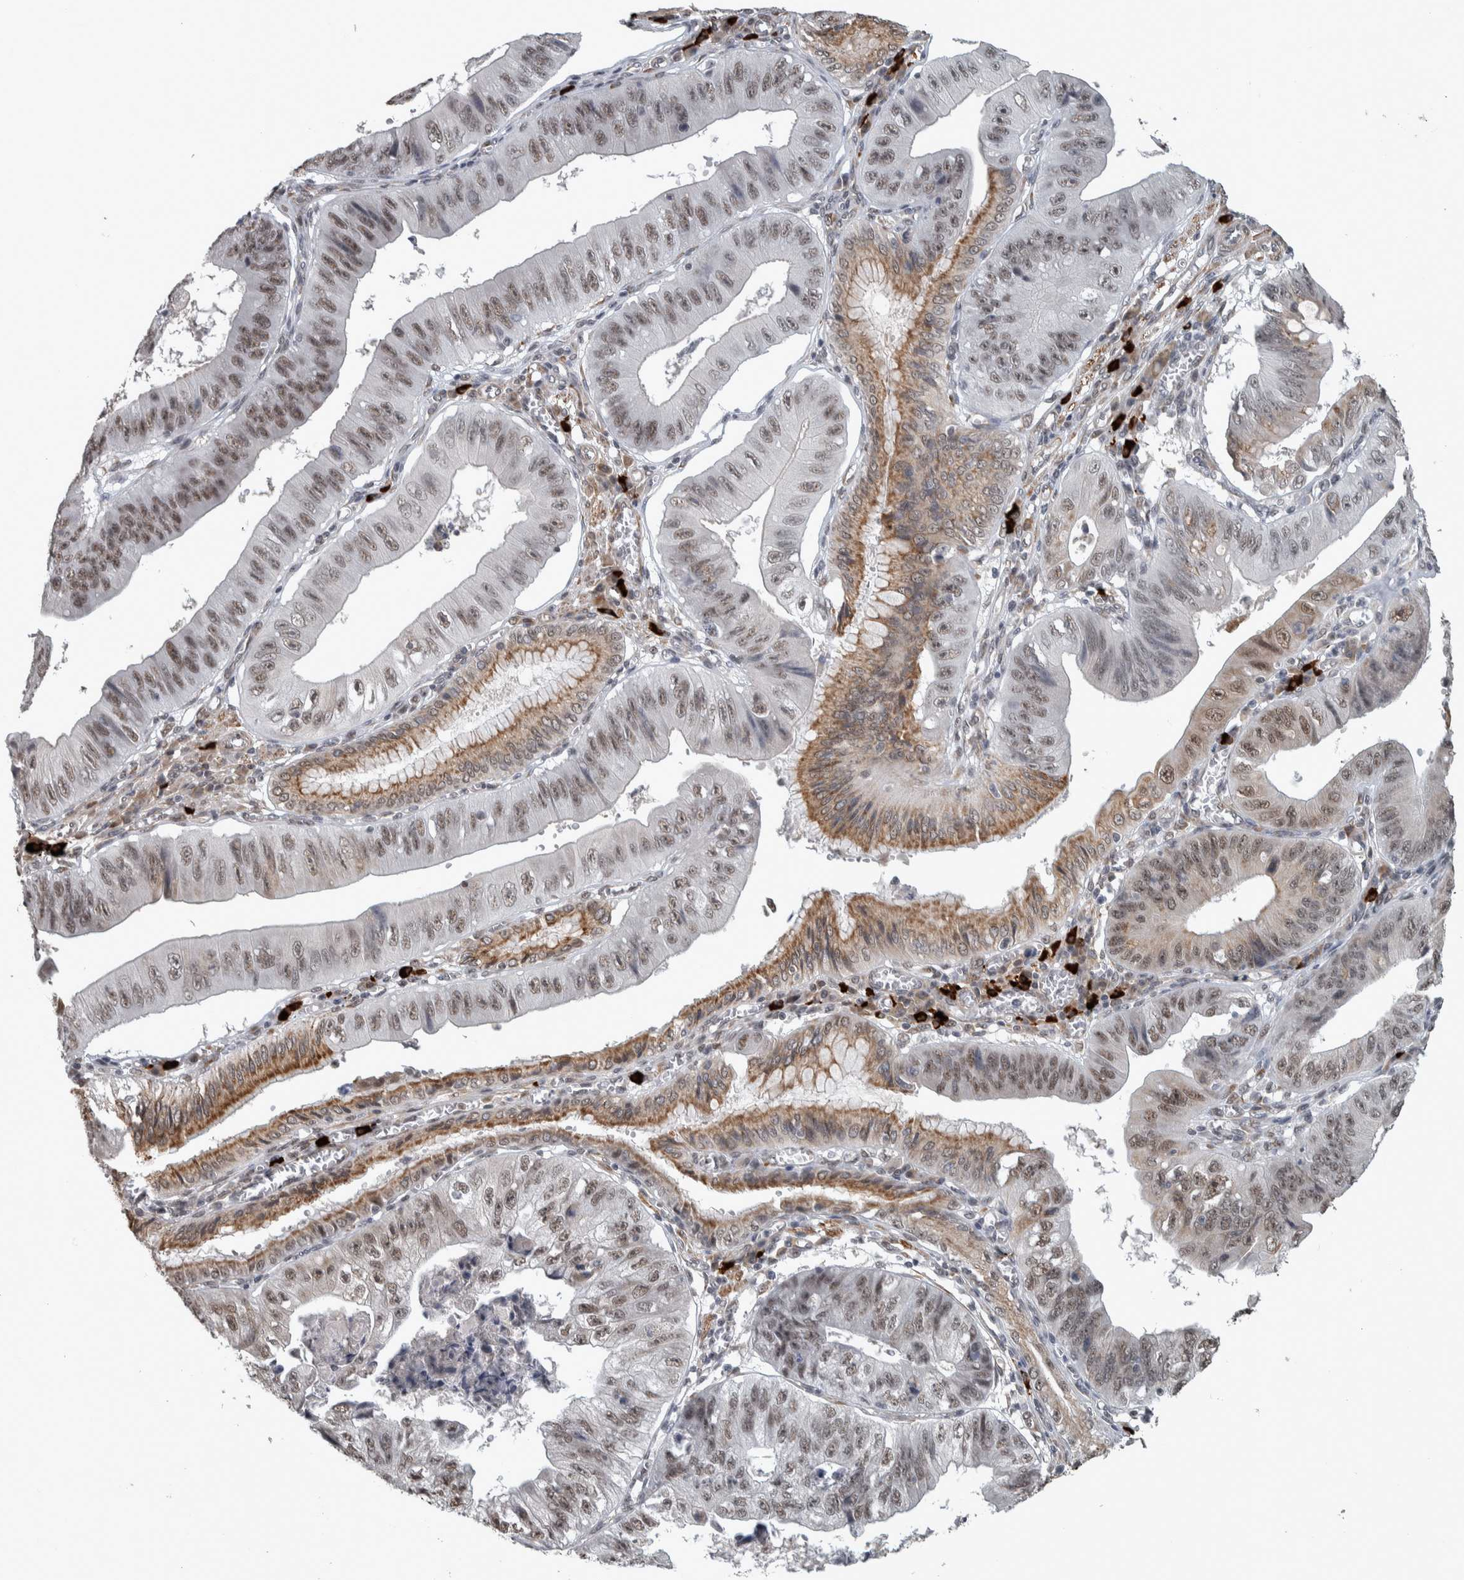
{"staining": {"intensity": "moderate", "quantity": ">75%", "location": "cytoplasmic/membranous,nuclear"}, "tissue": "stomach cancer", "cell_type": "Tumor cells", "image_type": "cancer", "snomed": [{"axis": "morphology", "description": "Adenocarcinoma, NOS"}, {"axis": "topography", "description": "Stomach"}], "caption": "Immunohistochemical staining of stomach cancer demonstrates medium levels of moderate cytoplasmic/membranous and nuclear staining in approximately >75% of tumor cells. The staining was performed using DAB to visualize the protein expression in brown, while the nuclei were stained in blue with hematoxylin (Magnification: 20x).", "gene": "DDX42", "patient": {"sex": "male", "age": 59}}